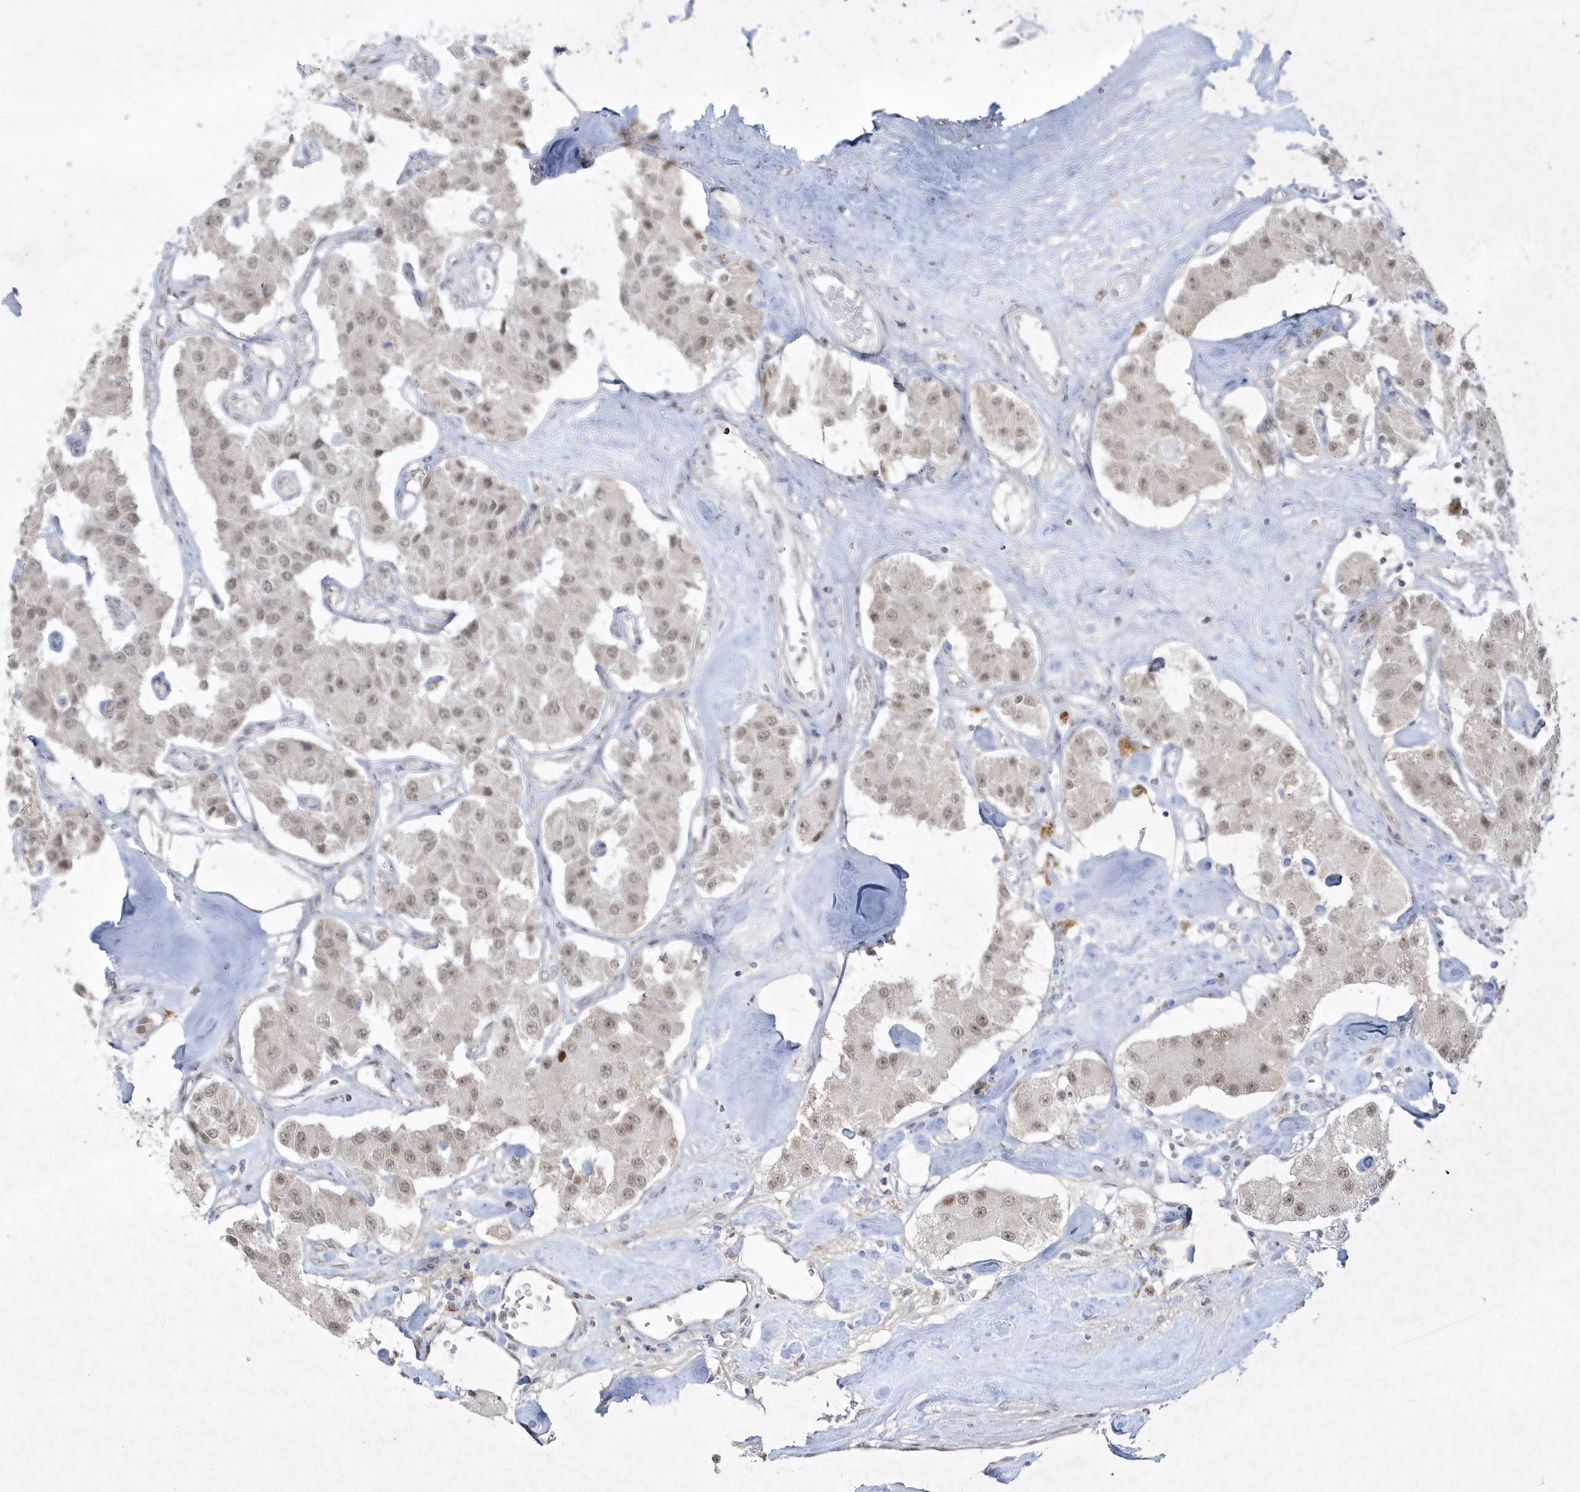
{"staining": {"intensity": "weak", "quantity": ">75%", "location": "nuclear"}, "tissue": "carcinoid", "cell_type": "Tumor cells", "image_type": "cancer", "snomed": [{"axis": "morphology", "description": "Carcinoid, malignant, NOS"}, {"axis": "topography", "description": "Pancreas"}], "caption": "Human carcinoid (malignant) stained with a protein marker displays weak staining in tumor cells.", "gene": "CPSF3", "patient": {"sex": "male", "age": 41}}